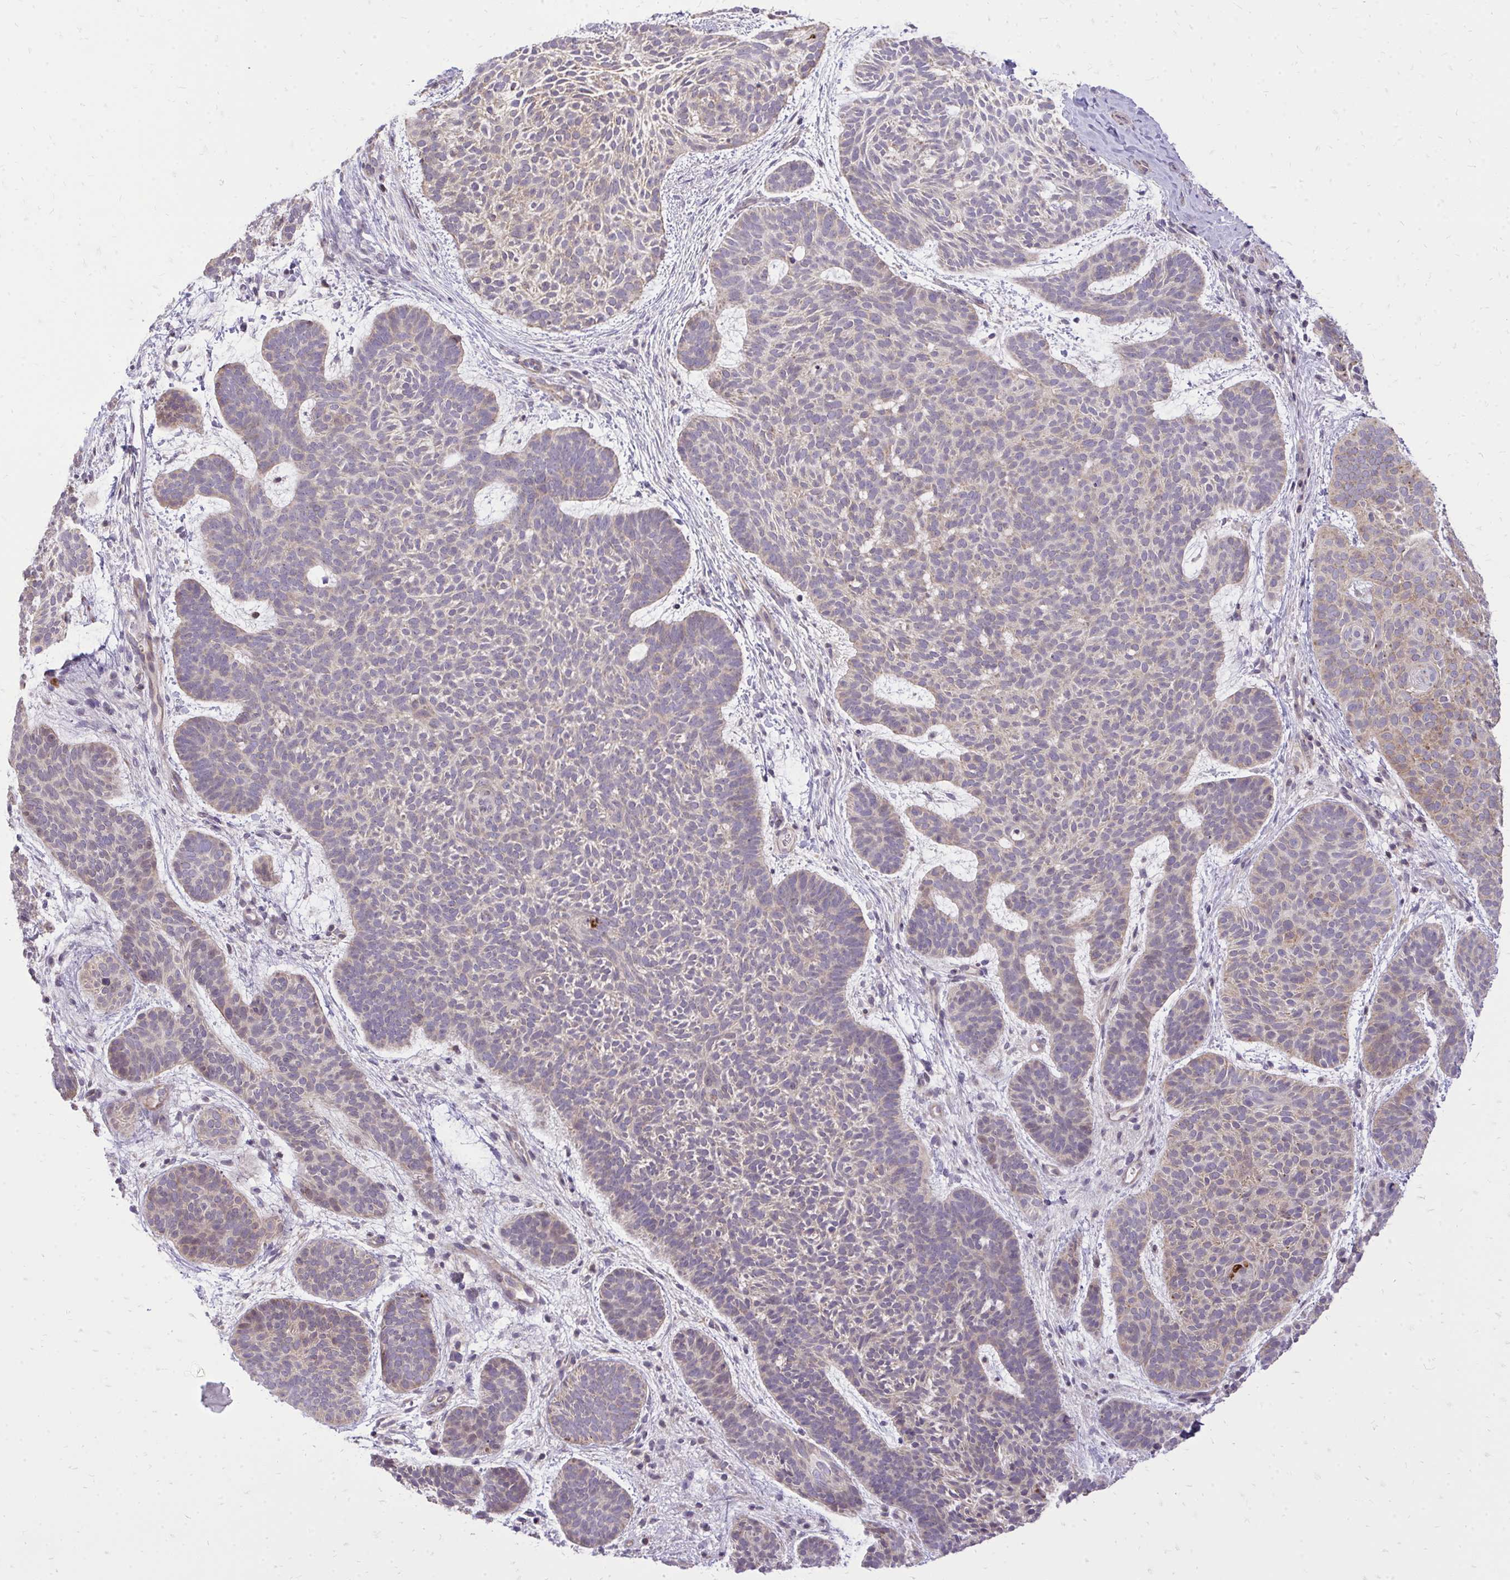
{"staining": {"intensity": "weak", "quantity": "25%-75%", "location": "cytoplasmic/membranous"}, "tissue": "skin cancer", "cell_type": "Tumor cells", "image_type": "cancer", "snomed": [{"axis": "morphology", "description": "Basal cell carcinoma"}, {"axis": "topography", "description": "Skin"}, {"axis": "topography", "description": "Skin of face"}], "caption": "This image exhibits skin cancer (basal cell carcinoma) stained with IHC to label a protein in brown. The cytoplasmic/membranous of tumor cells show weak positivity for the protein. Nuclei are counter-stained blue.", "gene": "SLC7A5", "patient": {"sex": "male", "age": 73}}